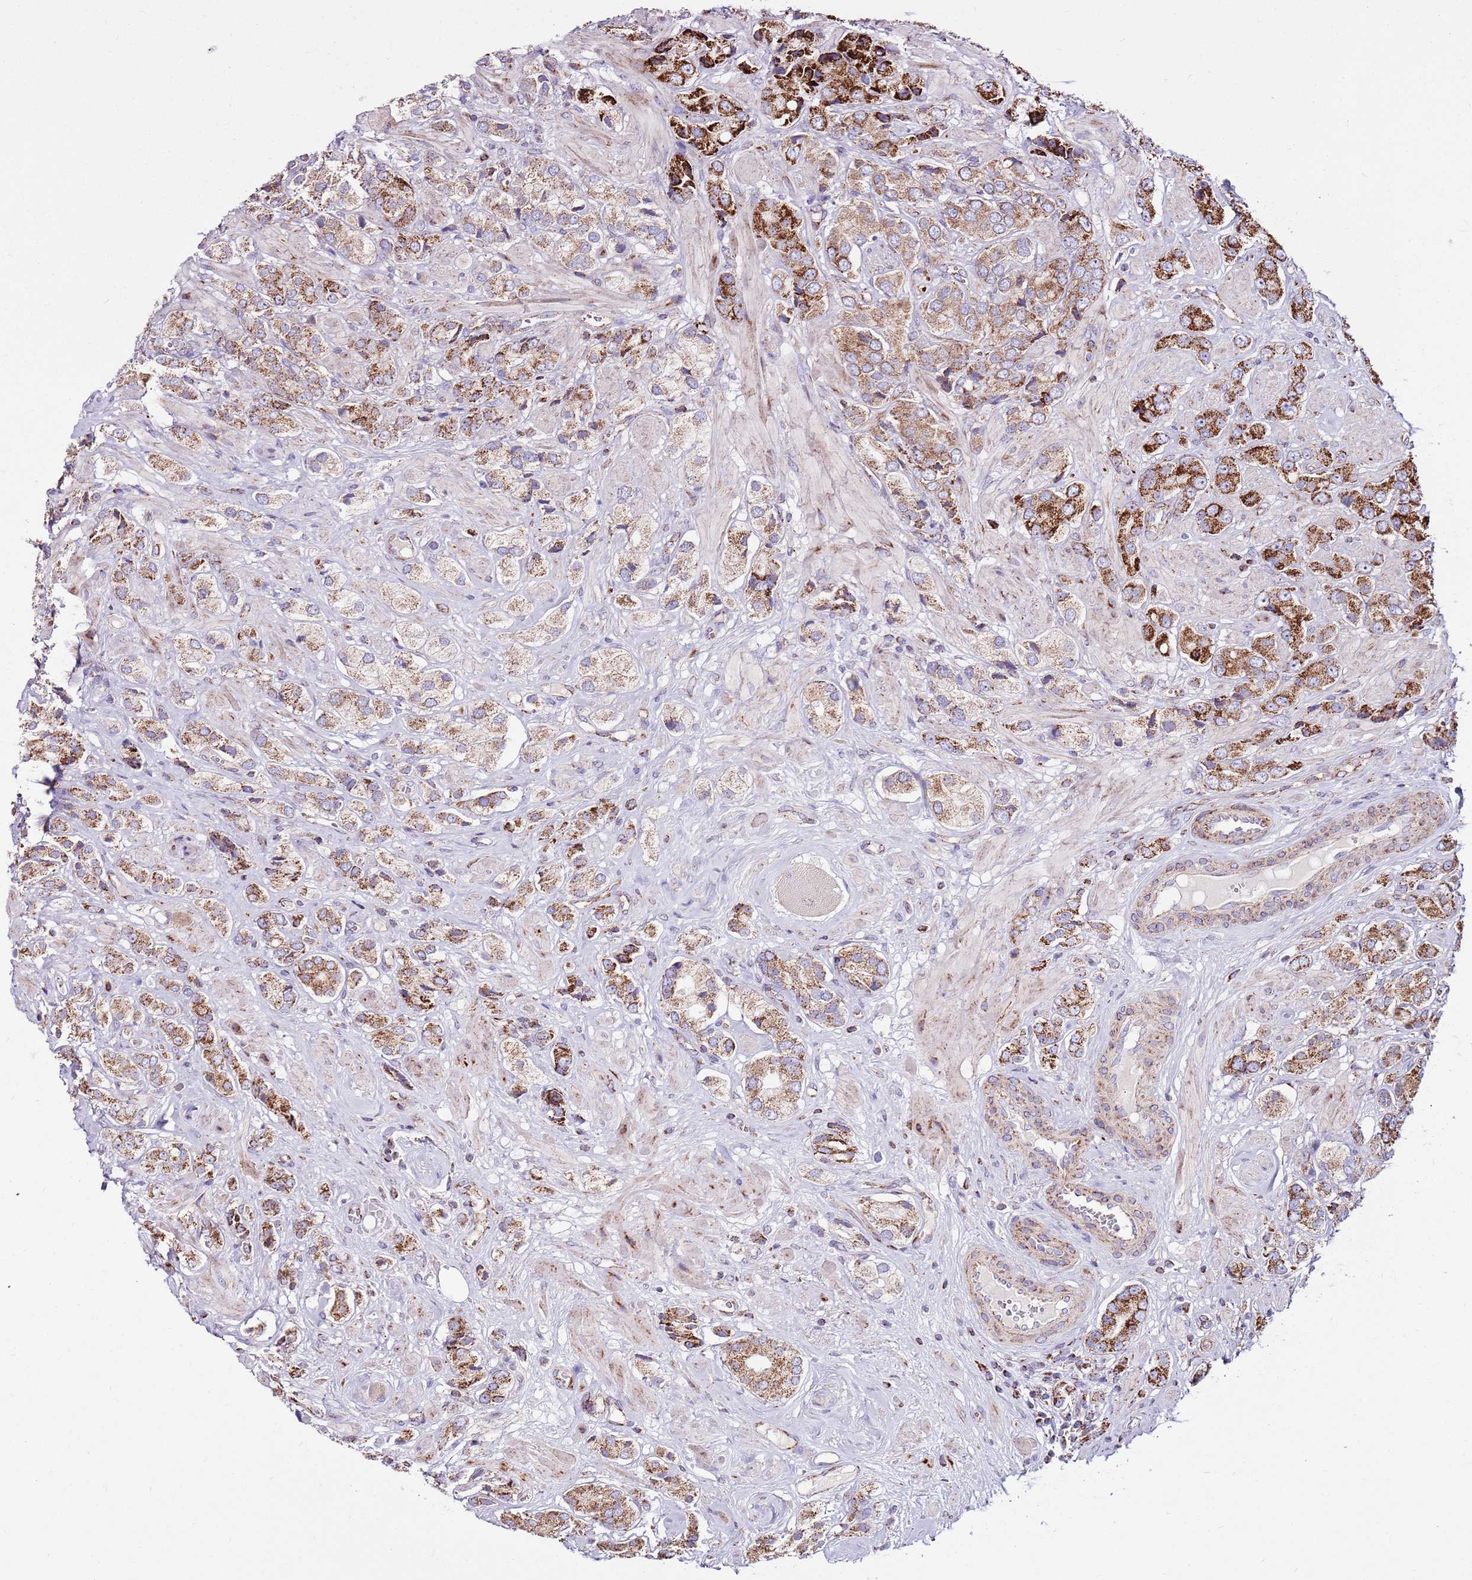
{"staining": {"intensity": "strong", "quantity": "25%-75%", "location": "cytoplasmic/membranous"}, "tissue": "prostate cancer", "cell_type": "Tumor cells", "image_type": "cancer", "snomed": [{"axis": "morphology", "description": "Adenocarcinoma, High grade"}, {"axis": "topography", "description": "Prostate and seminal vesicle, NOS"}], "caption": "IHC (DAB) staining of prostate high-grade adenocarcinoma shows strong cytoplasmic/membranous protein staining in approximately 25%-75% of tumor cells.", "gene": "HECTD4", "patient": {"sex": "male", "age": 64}}